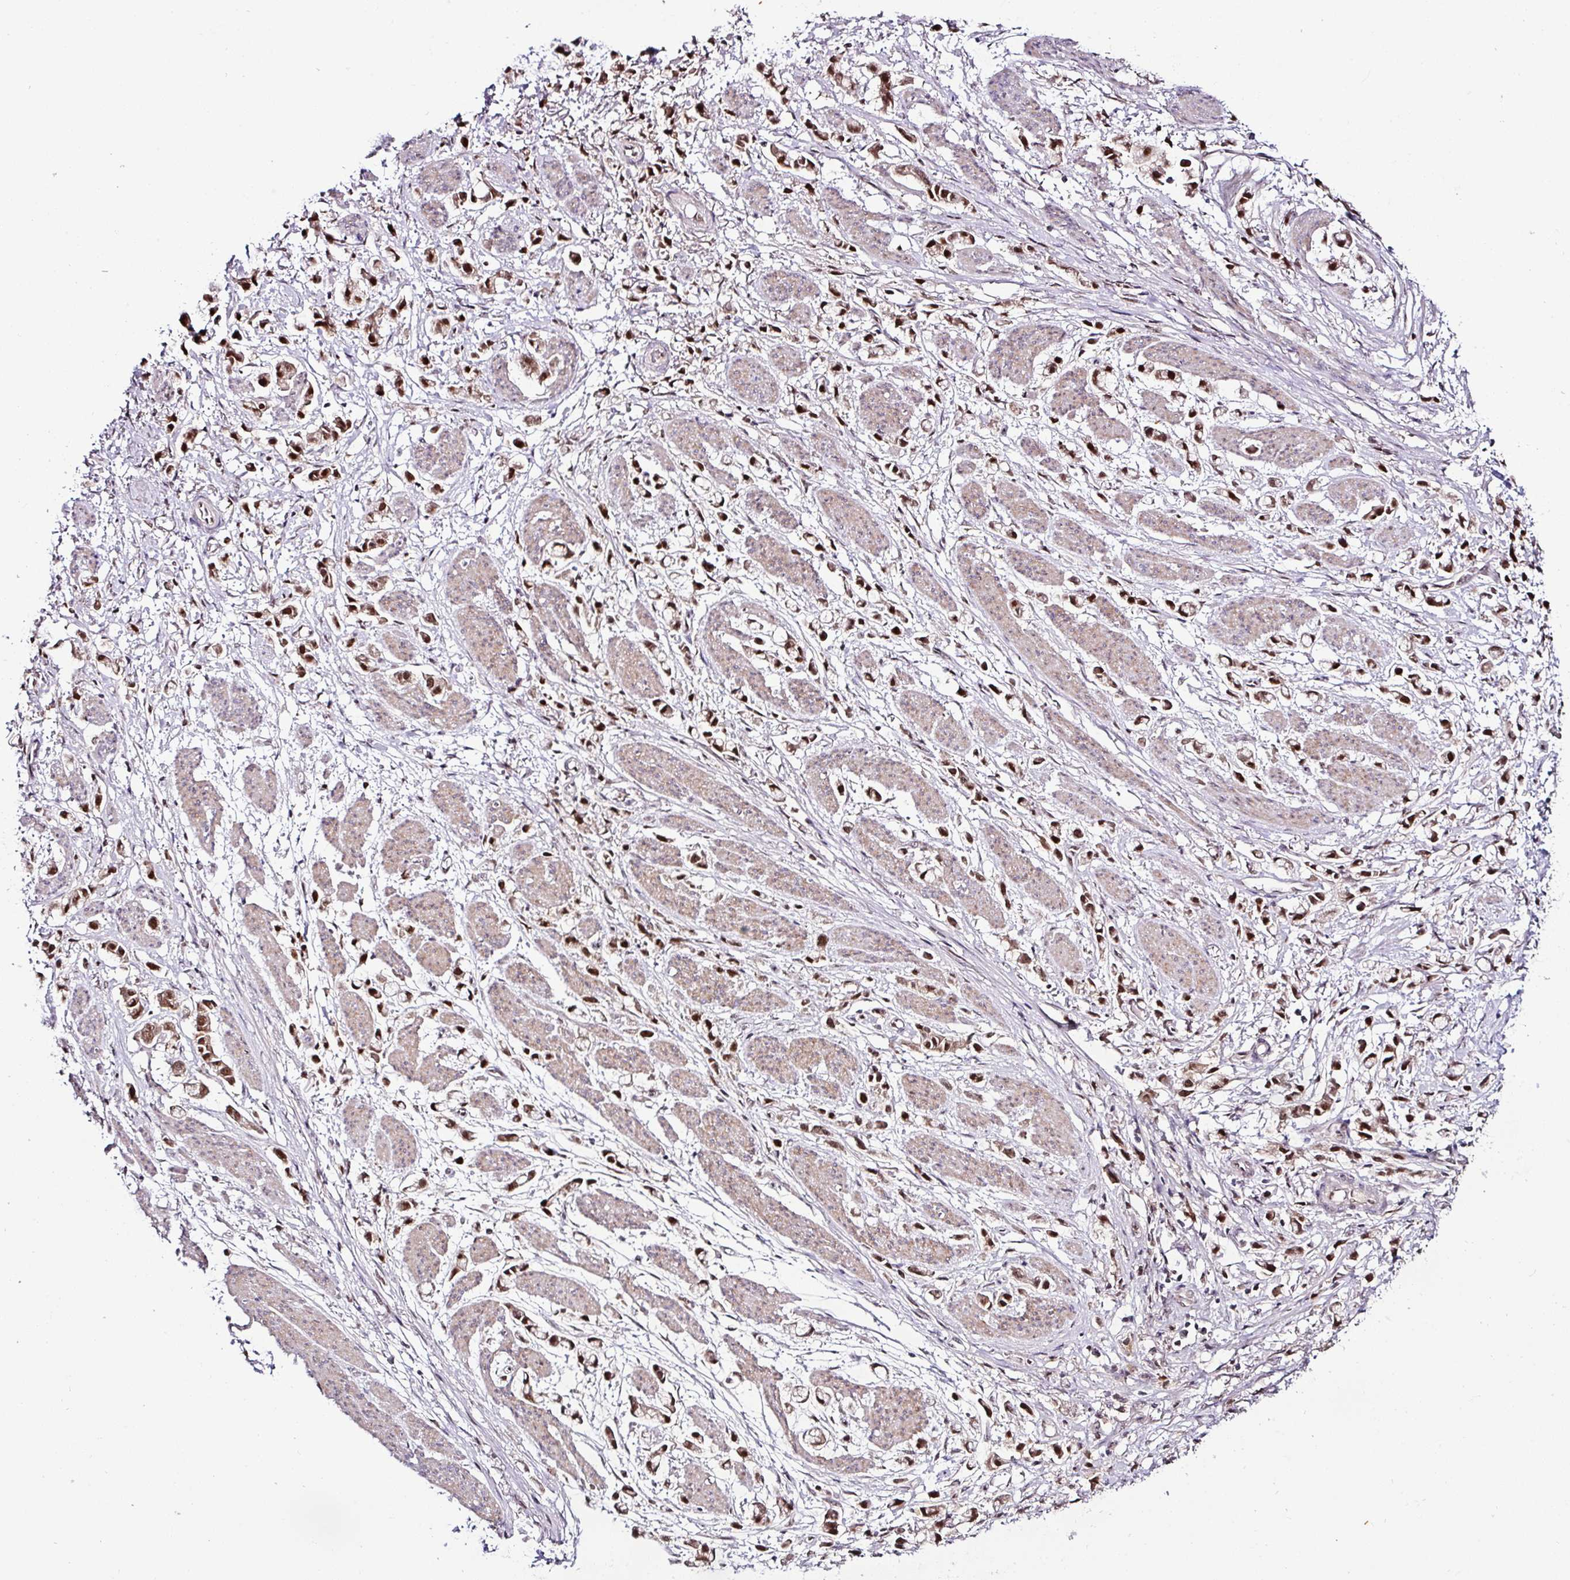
{"staining": {"intensity": "strong", "quantity": ">75%", "location": "nuclear"}, "tissue": "stomach cancer", "cell_type": "Tumor cells", "image_type": "cancer", "snomed": [{"axis": "morphology", "description": "Adenocarcinoma, NOS"}, {"axis": "topography", "description": "Stomach"}], "caption": "A brown stain highlights strong nuclear staining of a protein in stomach cancer tumor cells. (DAB IHC with brightfield microscopy, high magnification).", "gene": "KLF16", "patient": {"sex": "female", "age": 81}}